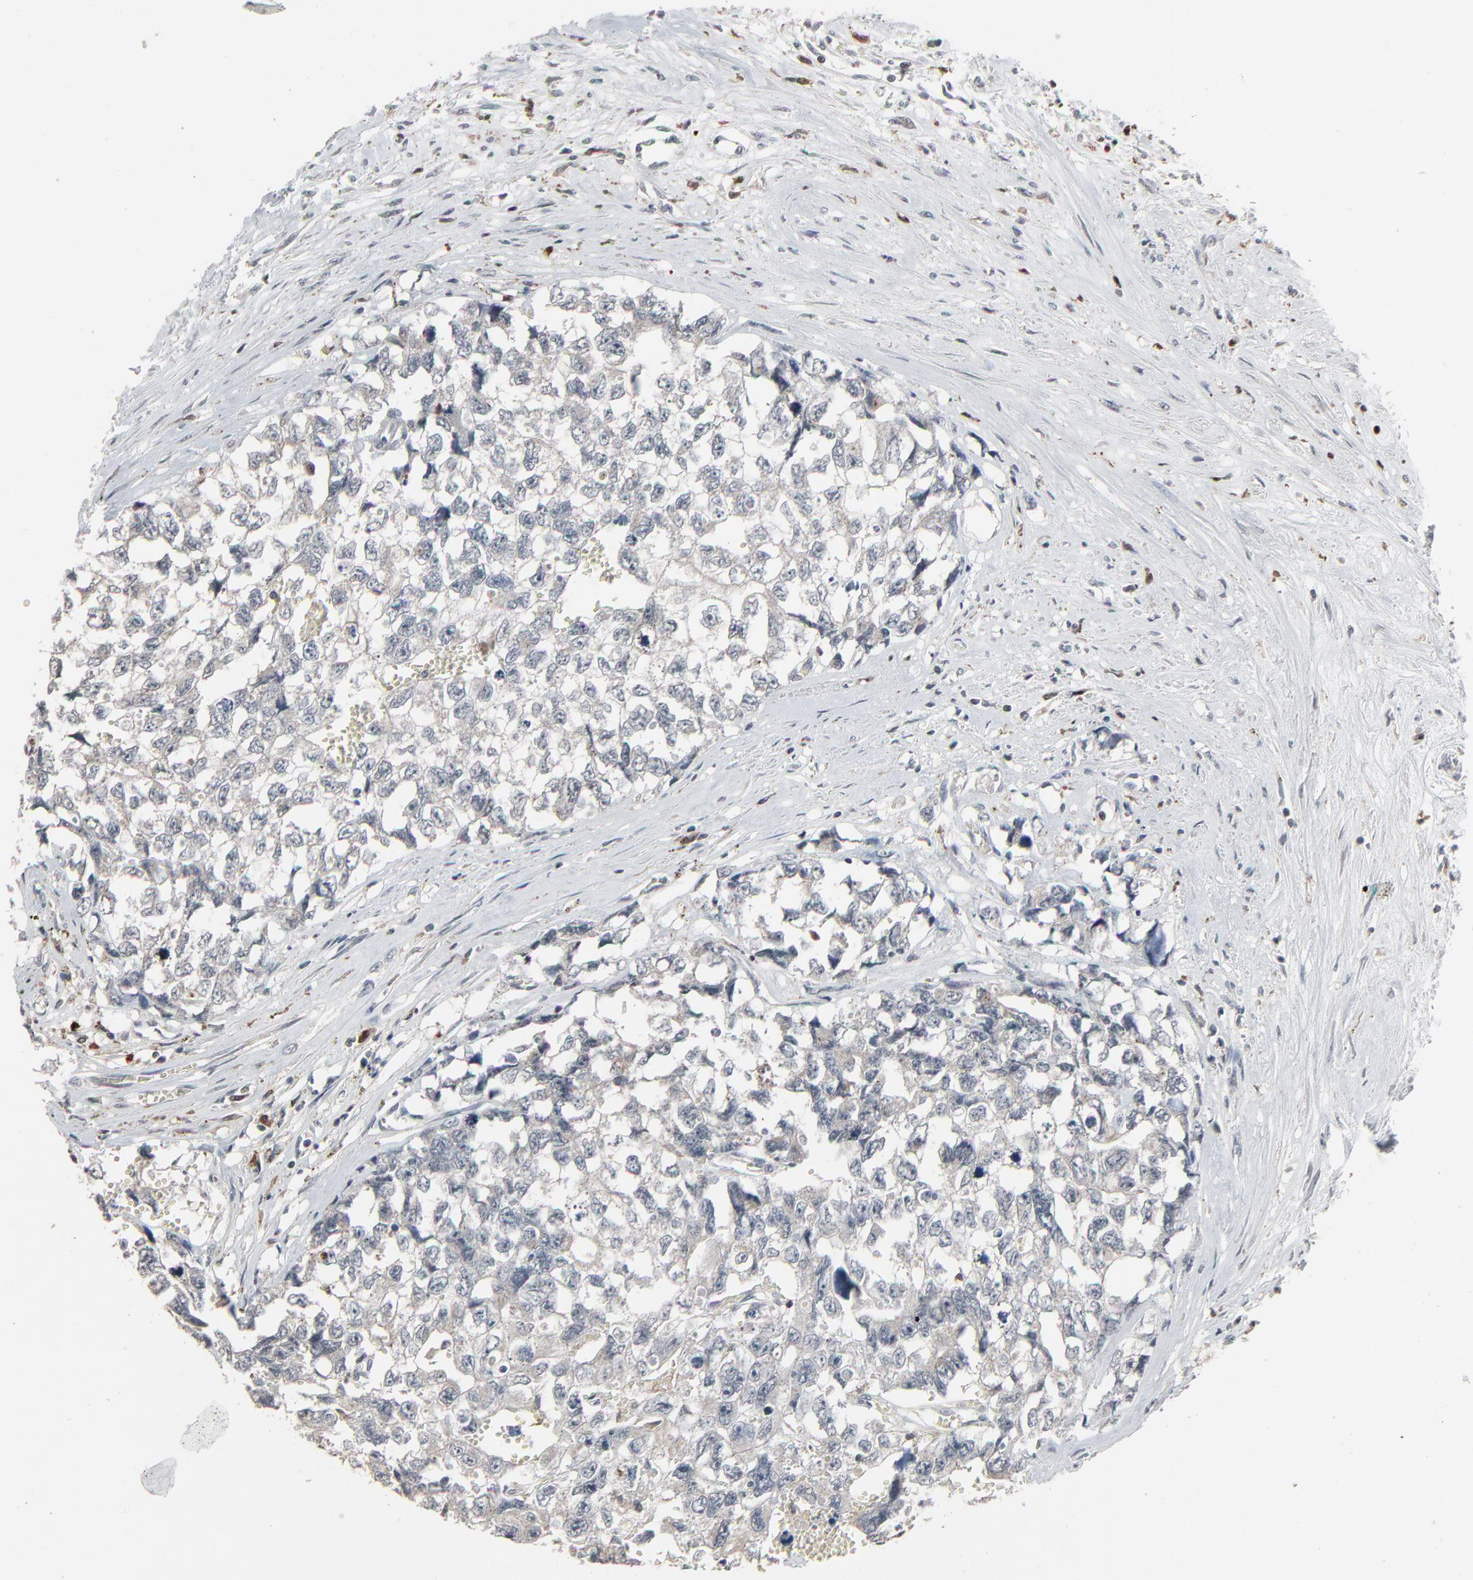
{"staining": {"intensity": "weak", "quantity": "<25%", "location": "cytoplasmic/membranous"}, "tissue": "testis cancer", "cell_type": "Tumor cells", "image_type": "cancer", "snomed": [{"axis": "morphology", "description": "Carcinoma, Embryonal, NOS"}, {"axis": "topography", "description": "Testis"}], "caption": "Immunohistochemical staining of embryonal carcinoma (testis) shows no significant positivity in tumor cells. (DAB immunohistochemistry (IHC), high magnification).", "gene": "DOCK8", "patient": {"sex": "male", "age": 31}}